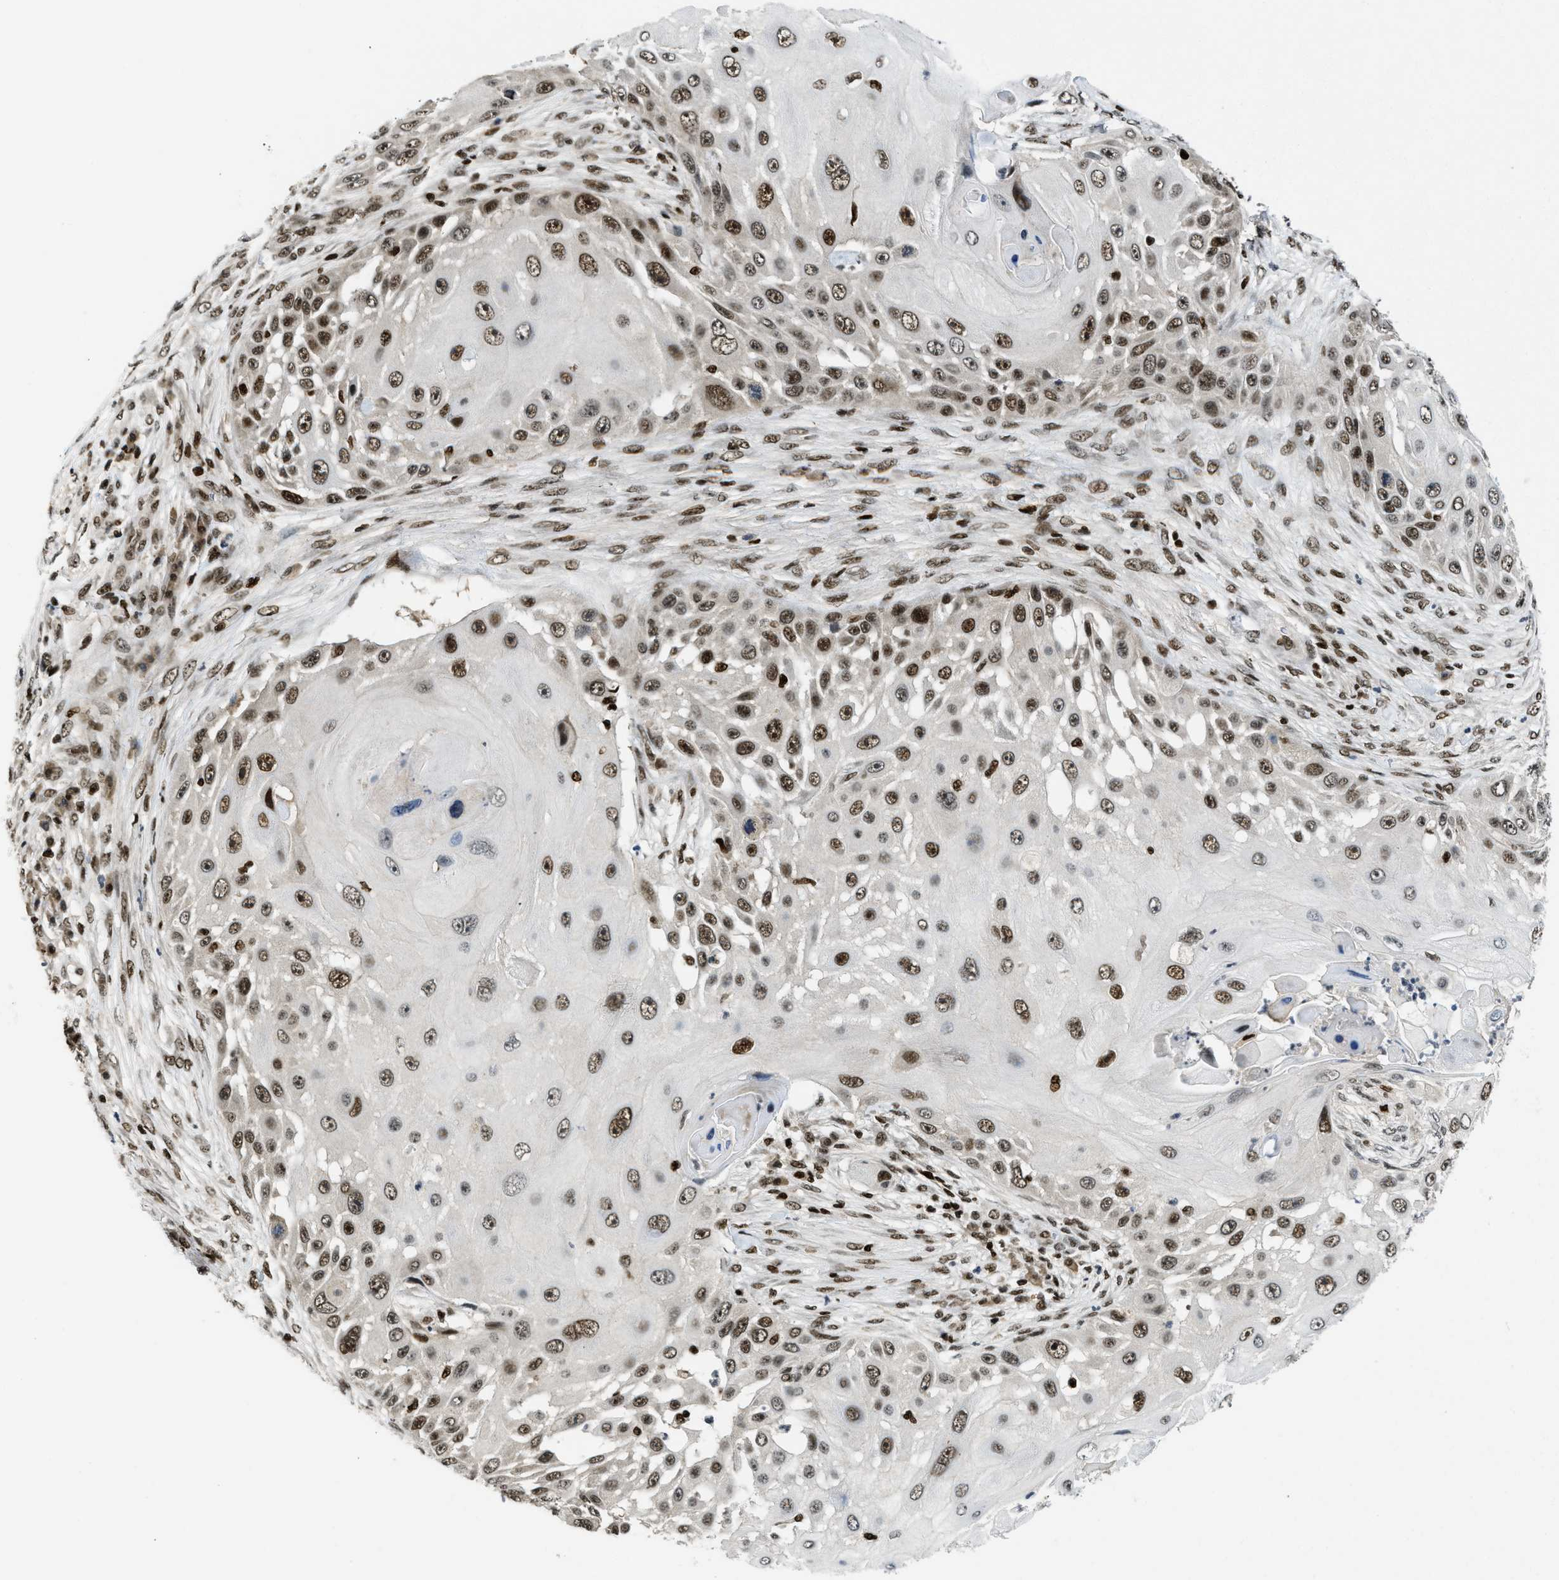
{"staining": {"intensity": "strong", "quantity": ">75%", "location": "nuclear"}, "tissue": "skin cancer", "cell_type": "Tumor cells", "image_type": "cancer", "snomed": [{"axis": "morphology", "description": "Squamous cell carcinoma, NOS"}, {"axis": "topography", "description": "Skin"}], "caption": "Strong nuclear protein staining is identified in approximately >75% of tumor cells in skin squamous cell carcinoma.", "gene": "RFX5", "patient": {"sex": "female", "age": 44}}